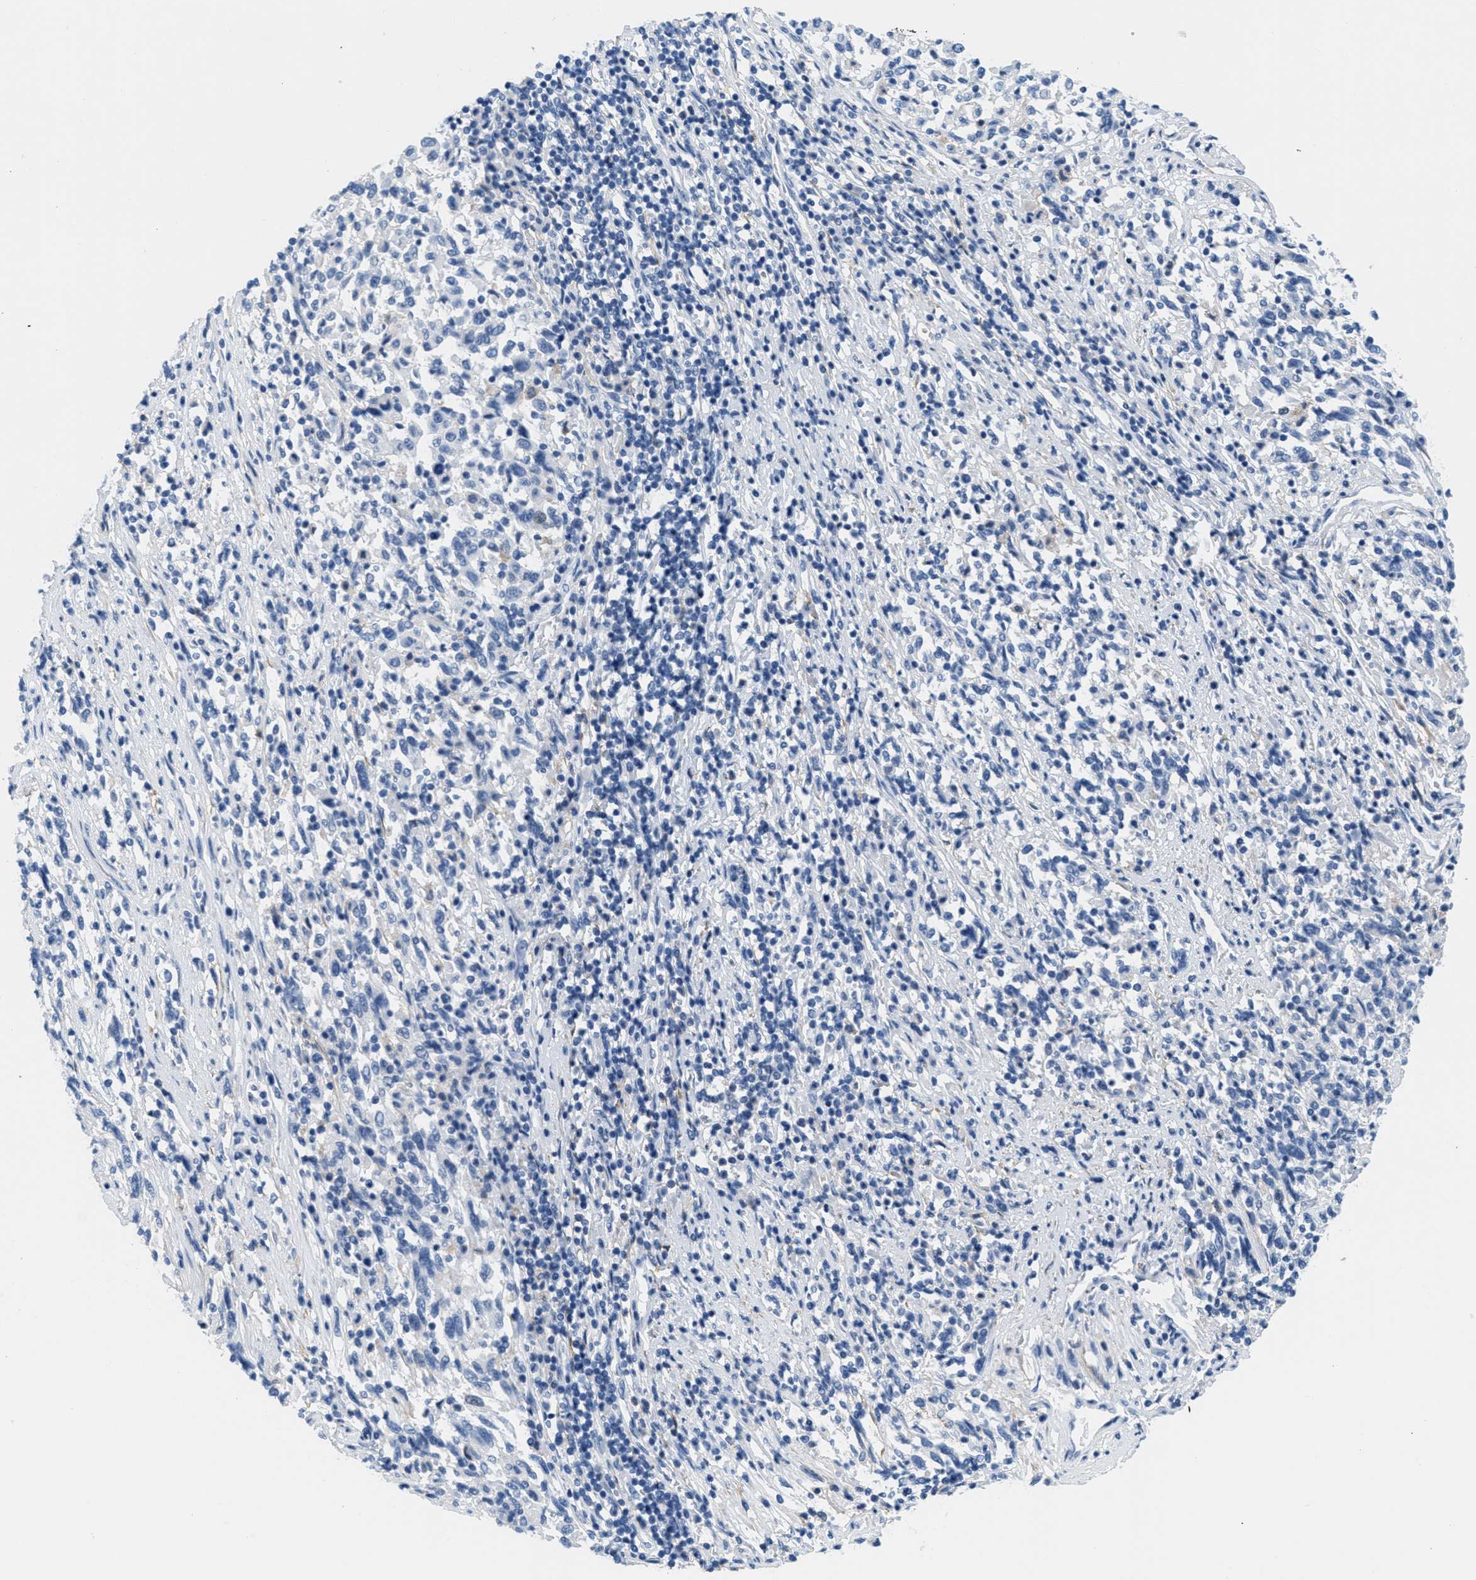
{"staining": {"intensity": "negative", "quantity": "none", "location": "none"}, "tissue": "melanoma", "cell_type": "Tumor cells", "image_type": "cancer", "snomed": [{"axis": "morphology", "description": "Malignant melanoma, Metastatic site"}, {"axis": "topography", "description": "Lung"}], "caption": "The histopathology image displays no staining of tumor cells in malignant melanoma (metastatic site).", "gene": "GPM6A", "patient": {"sex": "male", "age": 64}}